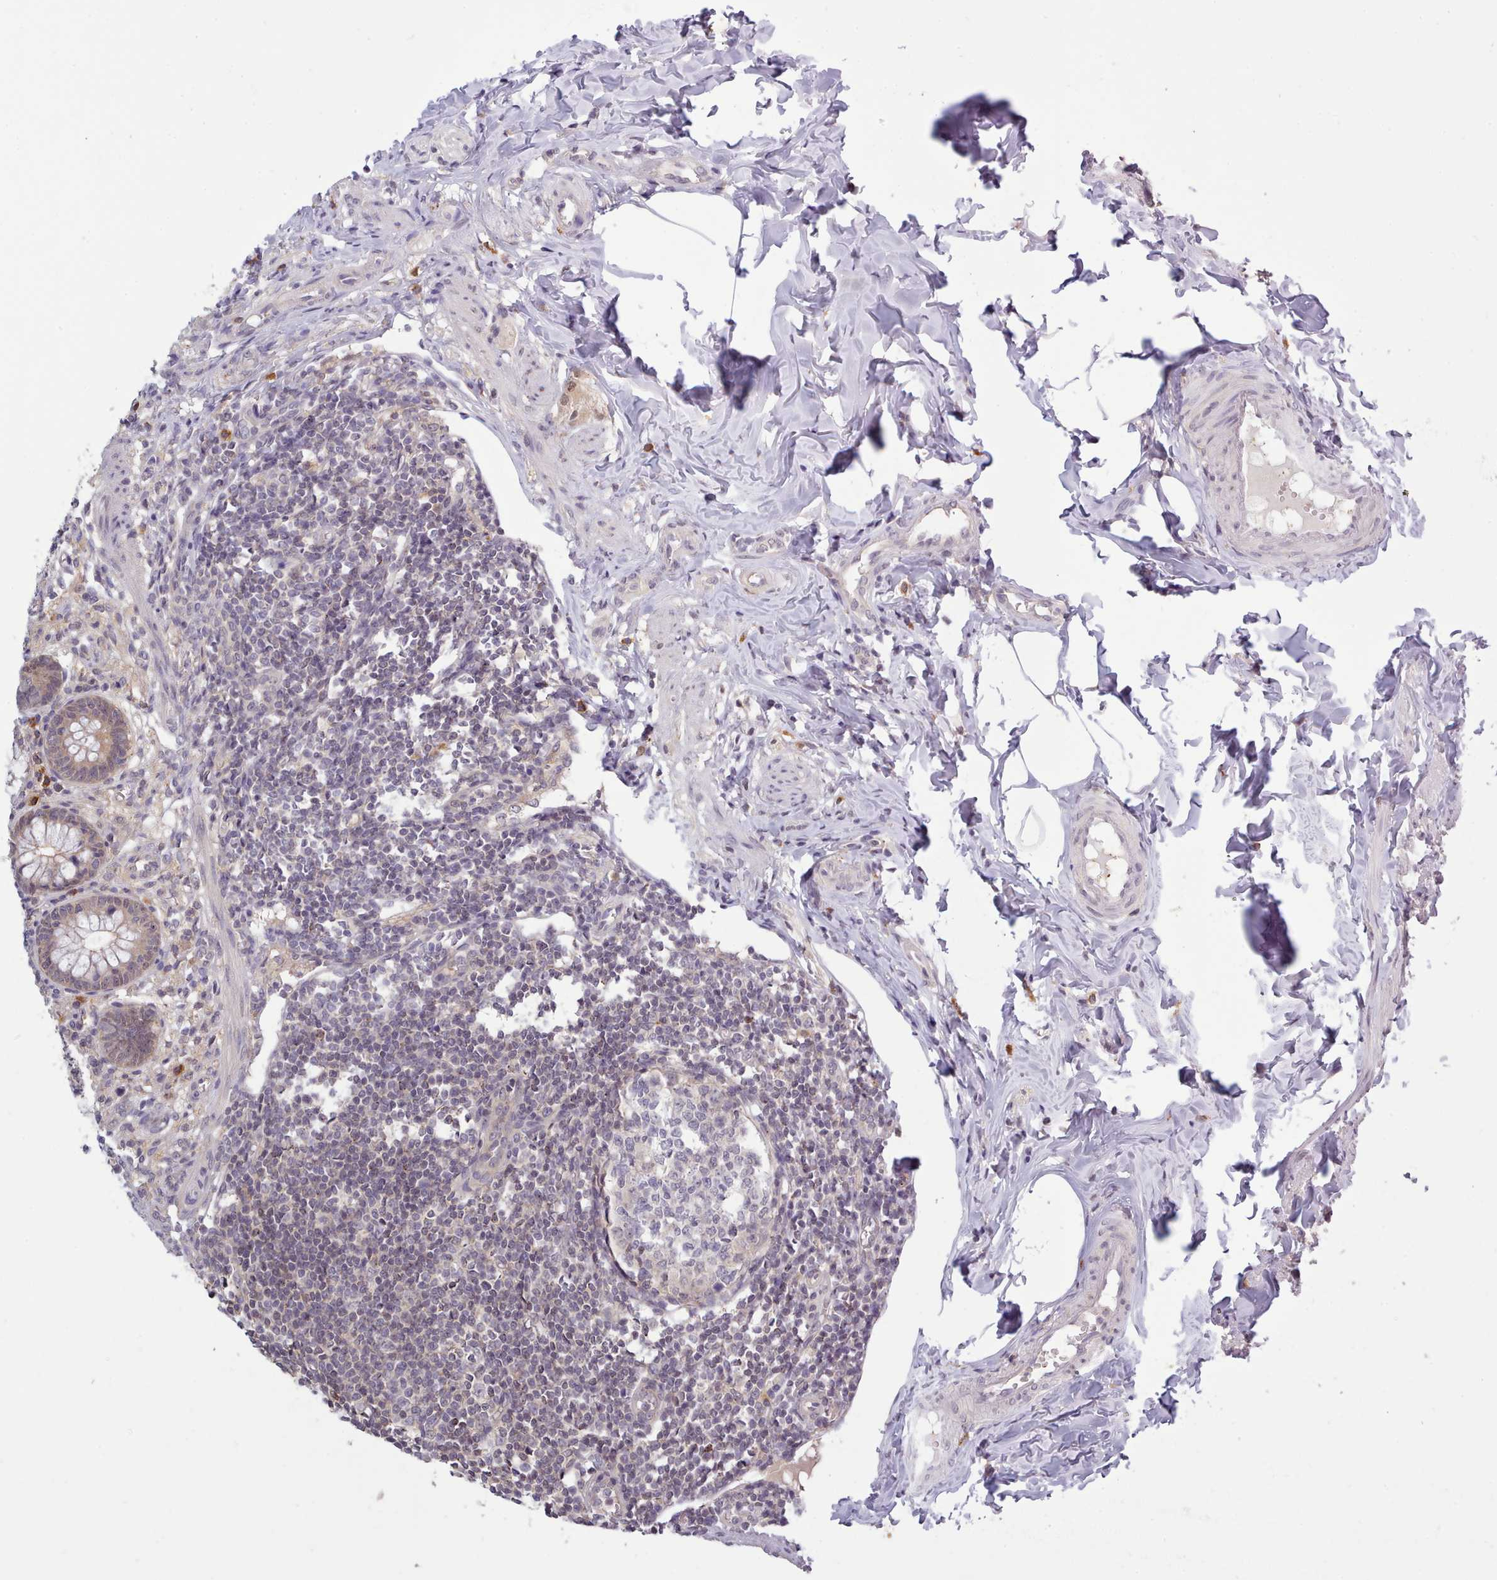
{"staining": {"intensity": "weak", "quantity": "25%-75%", "location": "cytoplasmic/membranous"}, "tissue": "appendix", "cell_type": "Glandular cells", "image_type": "normal", "snomed": [{"axis": "morphology", "description": "Normal tissue, NOS"}, {"axis": "topography", "description": "Appendix"}], "caption": "Immunohistochemistry (IHC) image of normal appendix: appendix stained using immunohistochemistry (IHC) exhibits low levels of weak protein expression localized specifically in the cytoplasmic/membranous of glandular cells, appearing as a cytoplasmic/membranous brown color.", "gene": "ARL17A", "patient": {"sex": "female", "age": 33}}